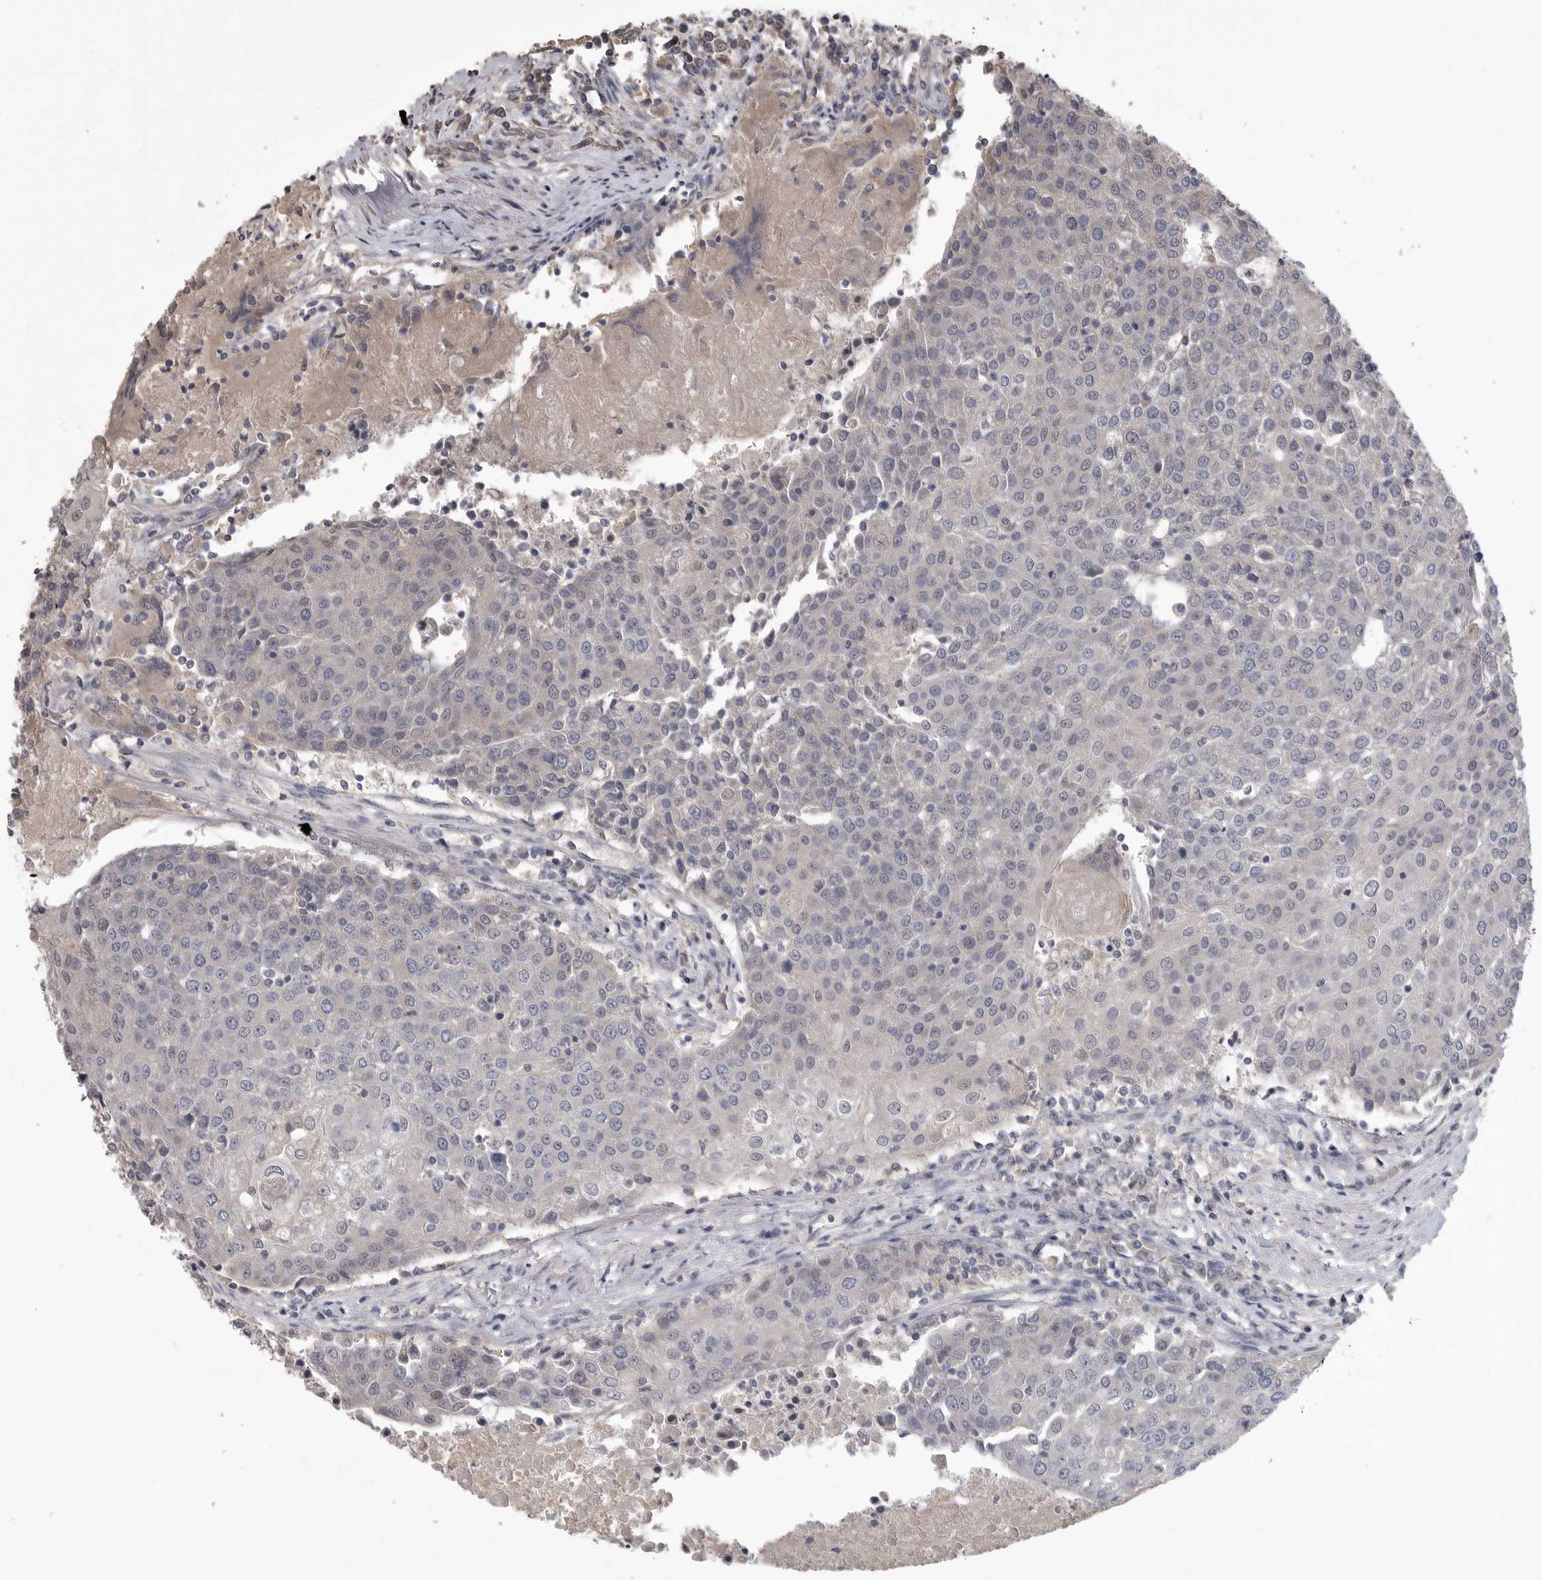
{"staining": {"intensity": "negative", "quantity": "none", "location": "none"}, "tissue": "urothelial cancer", "cell_type": "Tumor cells", "image_type": "cancer", "snomed": [{"axis": "morphology", "description": "Urothelial carcinoma, High grade"}, {"axis": "topography", "description": "Urinary bladder"}], "caption": "High power microscopy image of an immunohistochemistry micrograph of high-grade urothelial carcinoma, revealing no significant positivity in tumor cells. (DAB IHC with hematoxylin counter stain).", "gene": "ZNF114", "patient": {"sex": "female", "age": 85}}